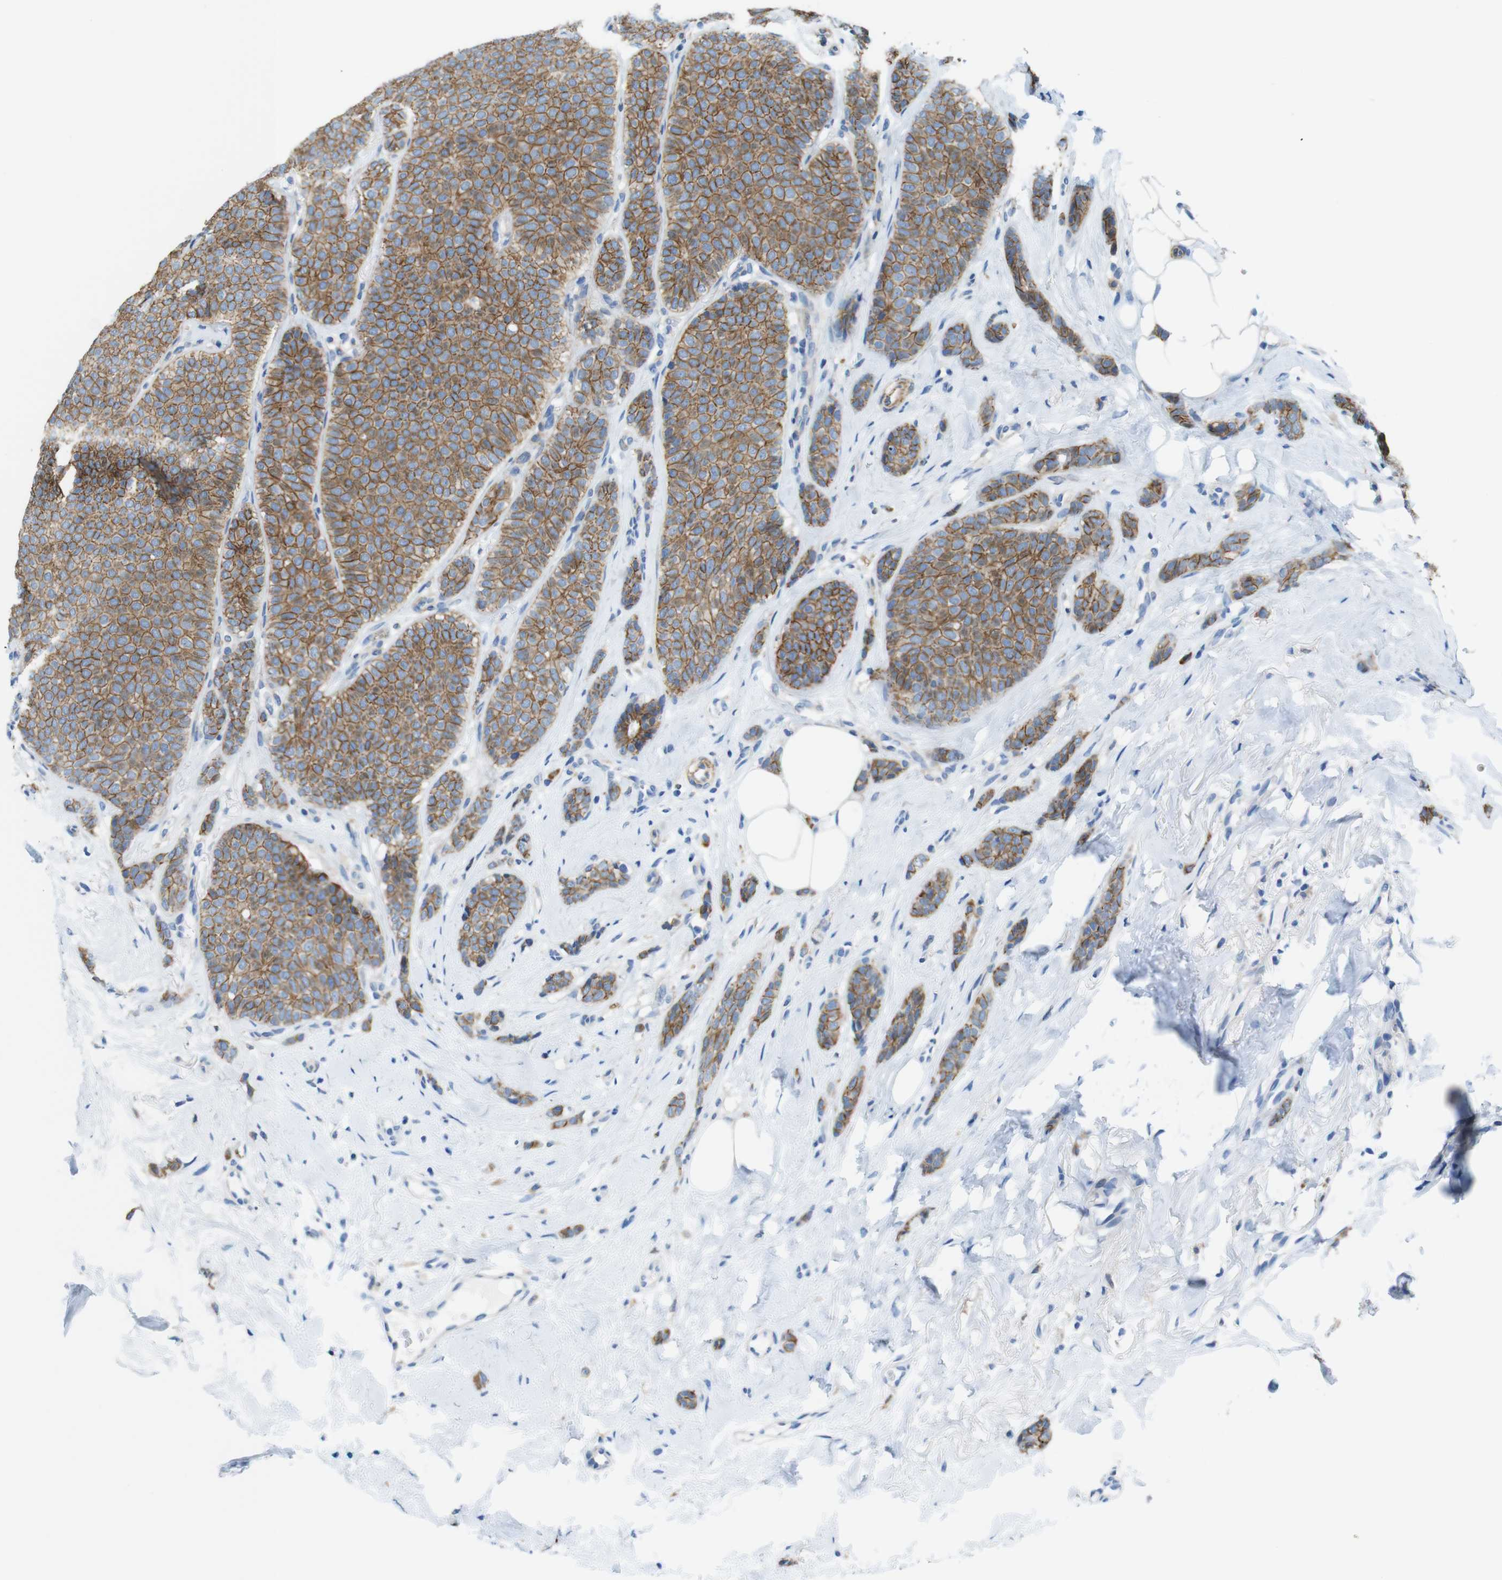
{"staining": {"intensity": "moderate", "quantity": ">75%", "location": "cytoplasmic/membranous"}, "tissue": "breast cancer", "cell_type": "Tumor cells", "image_type": "cancer", "snomed": [{"axis": "morphology", "description": "Lobular carcinoma"}, {"axis": "topography", "description": "Skin"}, {"axis": "topography", "description": "Breast"}], "caption": "Breast cancer (lobular carcinoma) stained with DAB immunohistochemistry (IHC) demonstrates medium levels of moderate cytoplasmic/membranous expression in approximately >75% of tumor cells.", "gene": "CLMN", "patient": {"sex": "female", "age": 46}}